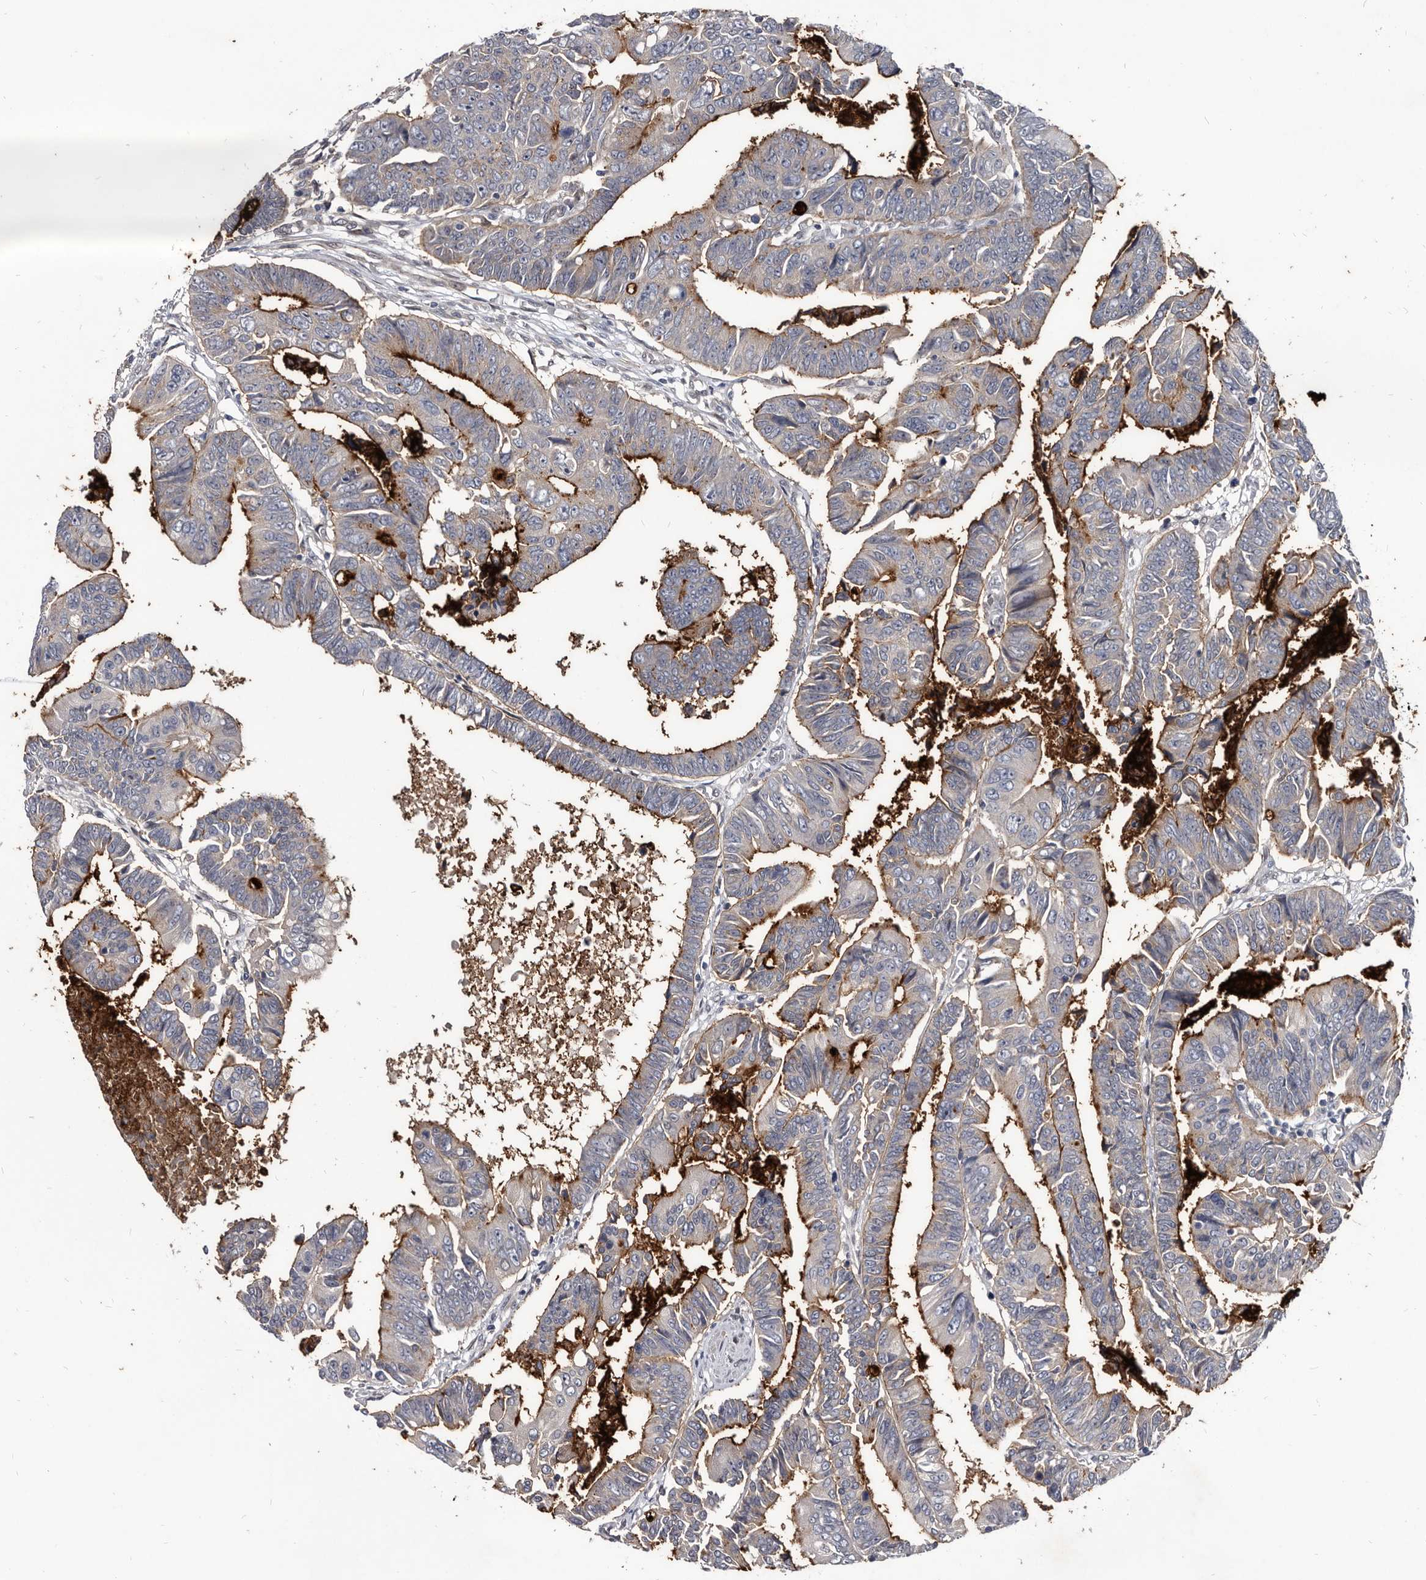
{"staining": {"intensity": "strong", "quantity": "<25%", "location": "cytoplasmic/membranous"}, "tissue": "colorectal cancer", "cell_type": "Tumor cells", "image_type": "cancer", "snomed": [{"axis": "morphology", "description": "Adenocarcinoma, NOS"}, {"axis": "topography", "description": "Rectum"}], "caption": "This image demonstrates immunohistochemistry staining of human adenocarcinoma (colorectal), with medium strong cytoplasmic/membranous expression in about <25% of tumor cells.", "gene": "PROM1", "patient": {"sex": "female", "age": 65}}